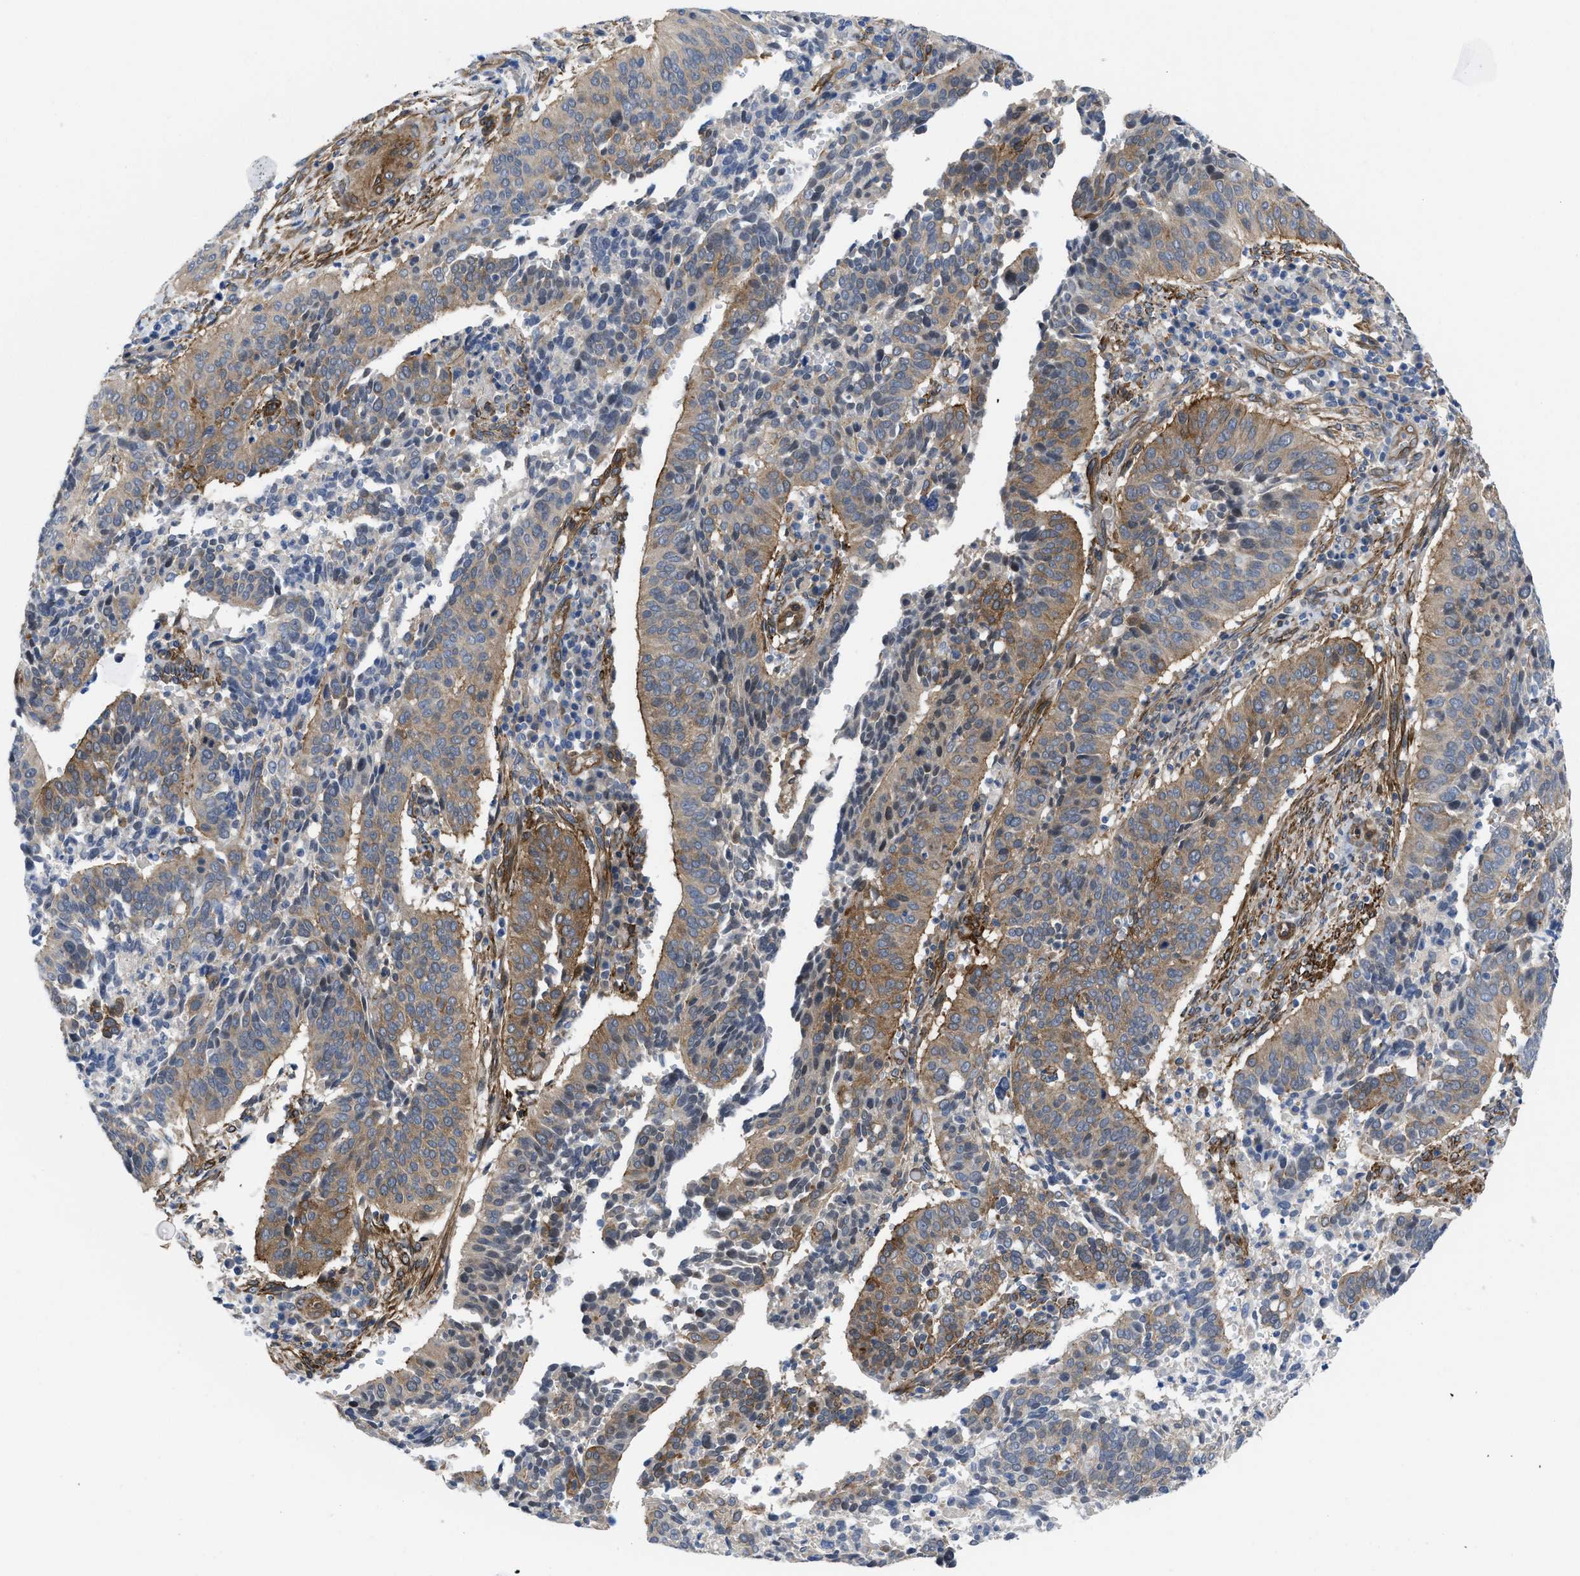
{"staining": {"intensity": "moderate", "quantity": ">75%", "location": "cytoplasmic/membranous"}, "tissue": "cervical cancer", "cell_type": "Tumor cells", "image_type": "cancer", "snomed": [{"axis": "morphology", "description": "Normal tissue, NOS"}, {"axis": "morphology", "description": "Squamous cell carcinoma, NOS"}, {"axis": "topography", "description": "Cervix"}], "caption": "A medium amount of moderate cytoplasmic/membranous staining is appreciated in approximately >75% of tumor cells in cervical cancer tissue.", "gene": "PDLIM5", "patient": {"sex": "female", "age": 39}}